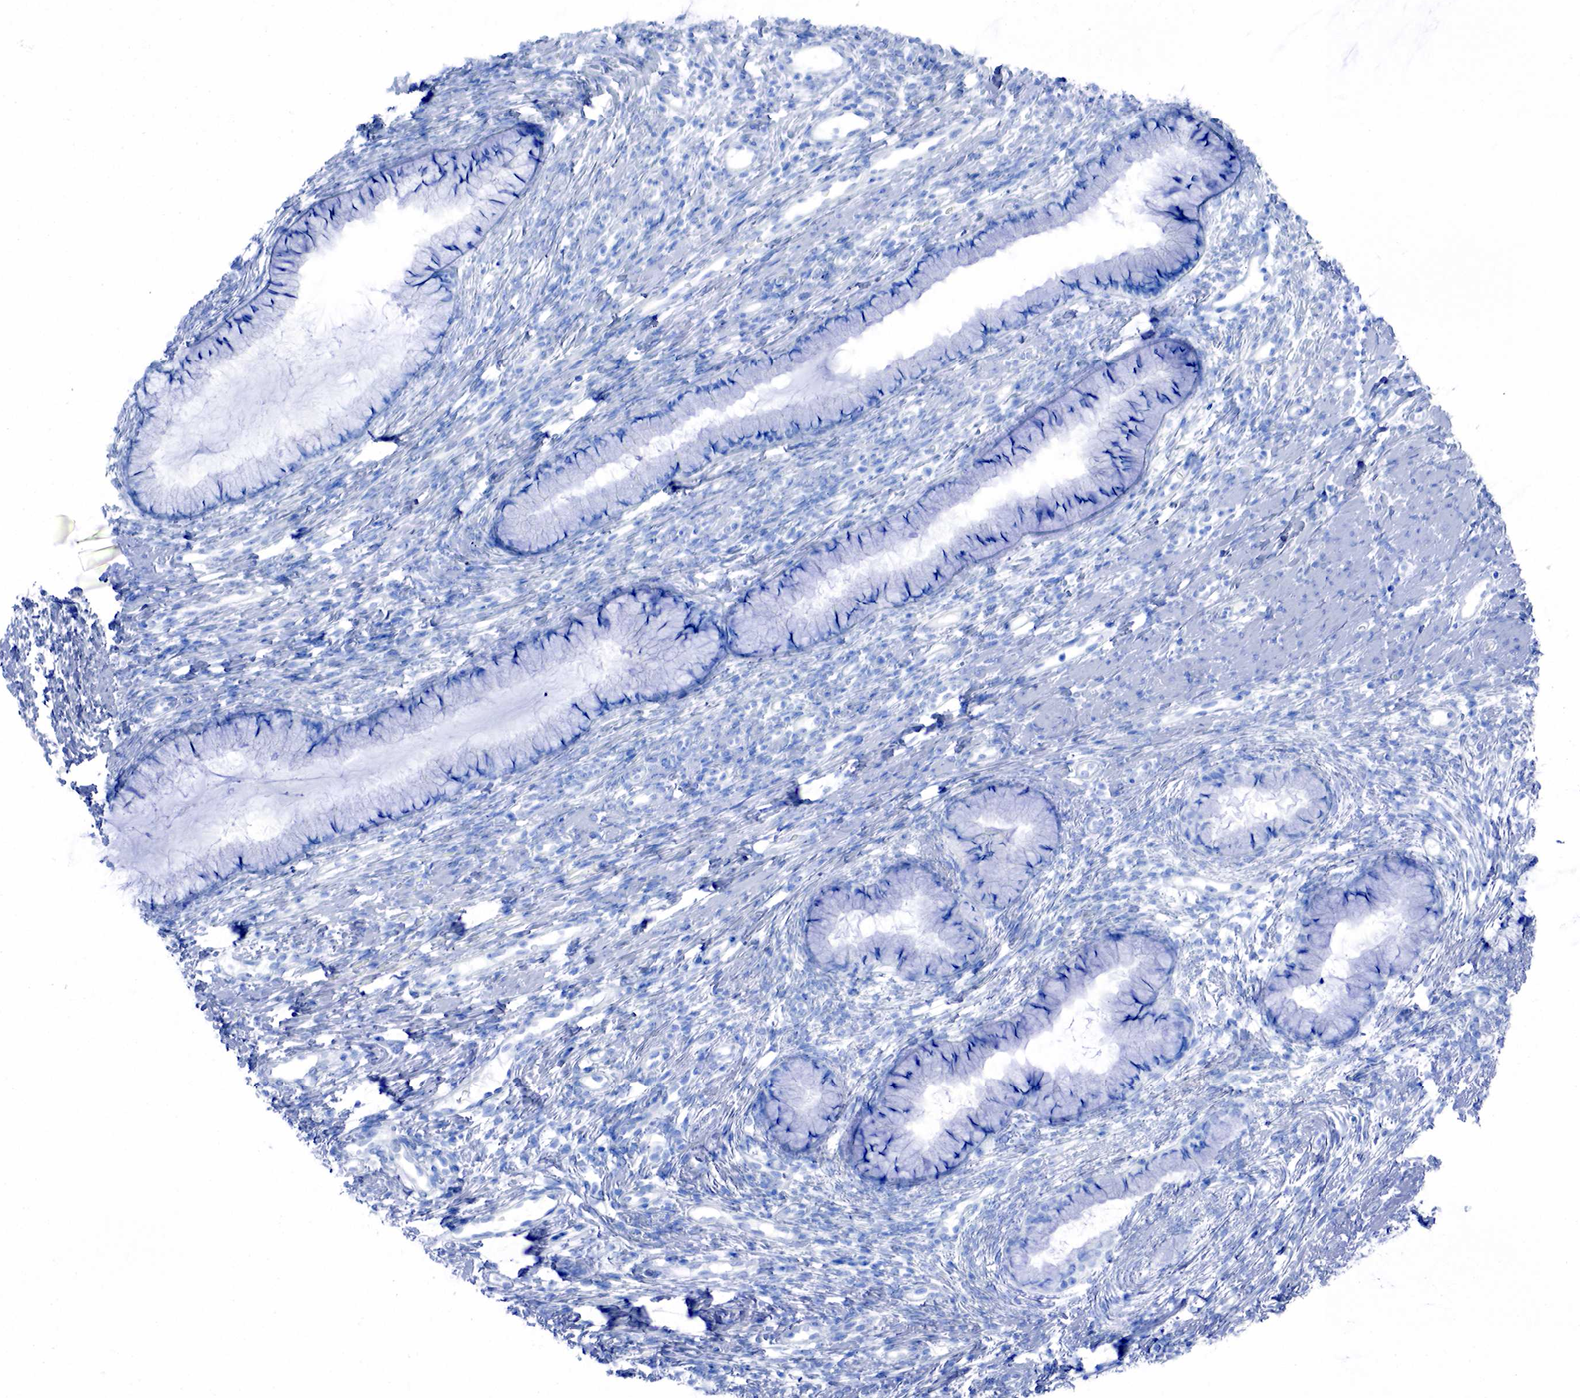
{"staining": {"intensity": "negative", "quantity": "none", "location": "none"}, "tissue": "cervix", "cell_type": "Glandular cells", "image_type": "normal", "snomed": [{"axis": "morphology", "description": "Normal tissue, NOS"}, {"axis": "topography", "description": "Cervix"}], "caption": "A high-resolution histopathology image shows immunohistochemistry staining of normal cervix, which demonstrates no significant positivity in glandular cells.", "gene": "PTH", "patient": {"sex": "female", "age": 82}}